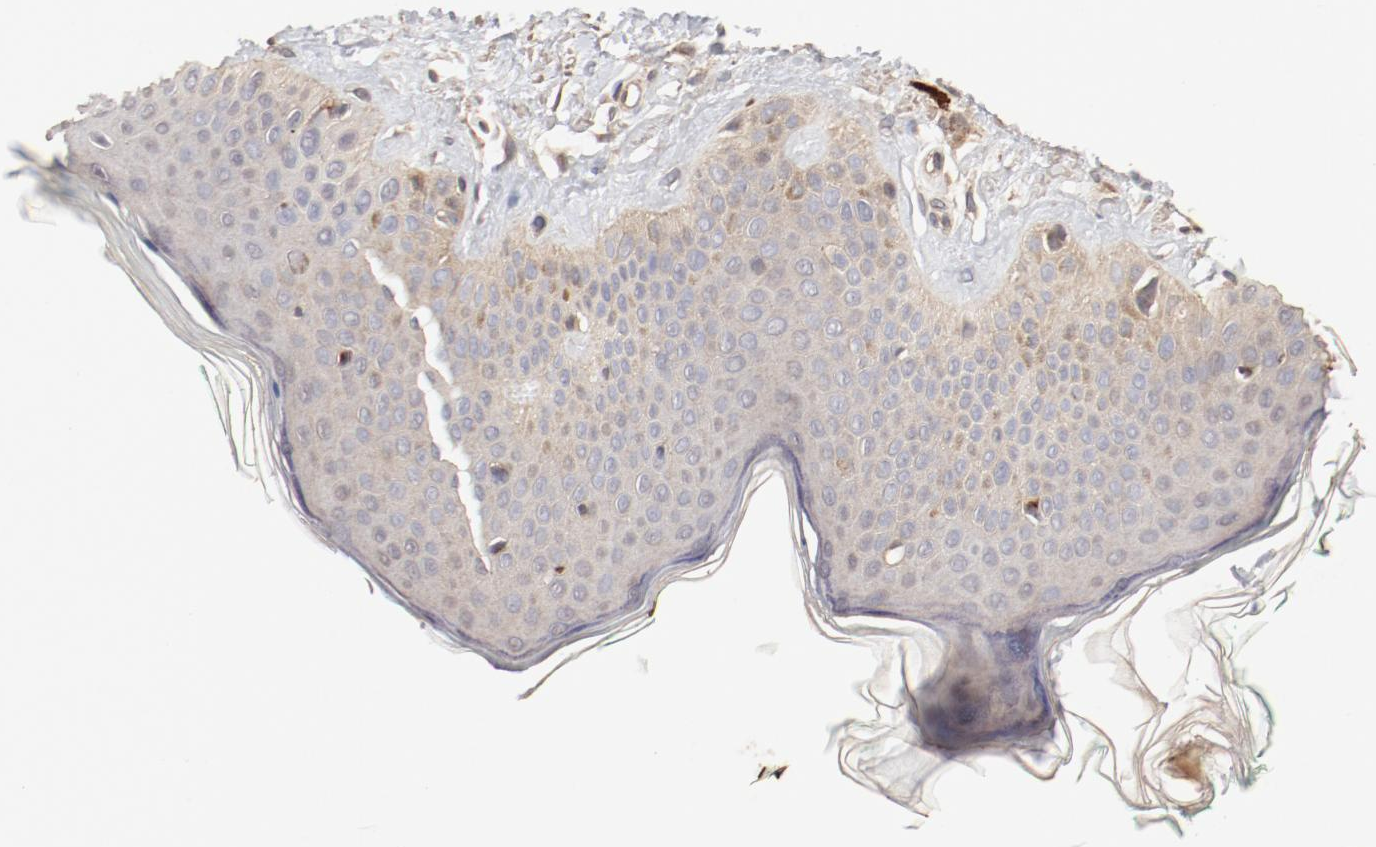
{"staining": {"intensity": "moderate", "quantity": ">75%", "location": "cytoplasmic/membranous"}, "tissue": "skin", "cell_type": "Fibroblasts", "image_type": "normal", "snomed": [{"axis": "morphology", "description": "Normal tissue, NOS"}, {"axis": "topography", "description": "Skin"}], "caption": "Immunohistochemical staining of unremarkable human skin shows moderate cytoplasmic/membranous protein positivity in approximately >75% of fibroblasts. The staining was performed using DAB (3,3'-diaminobenzidine) to visualize the protein expression in brown, while the nuclei were stained in blue with hematoxylin (Magnification: 20x).", "gene": "IL3RA", "patient": {"sex": "male", "age": 71}}